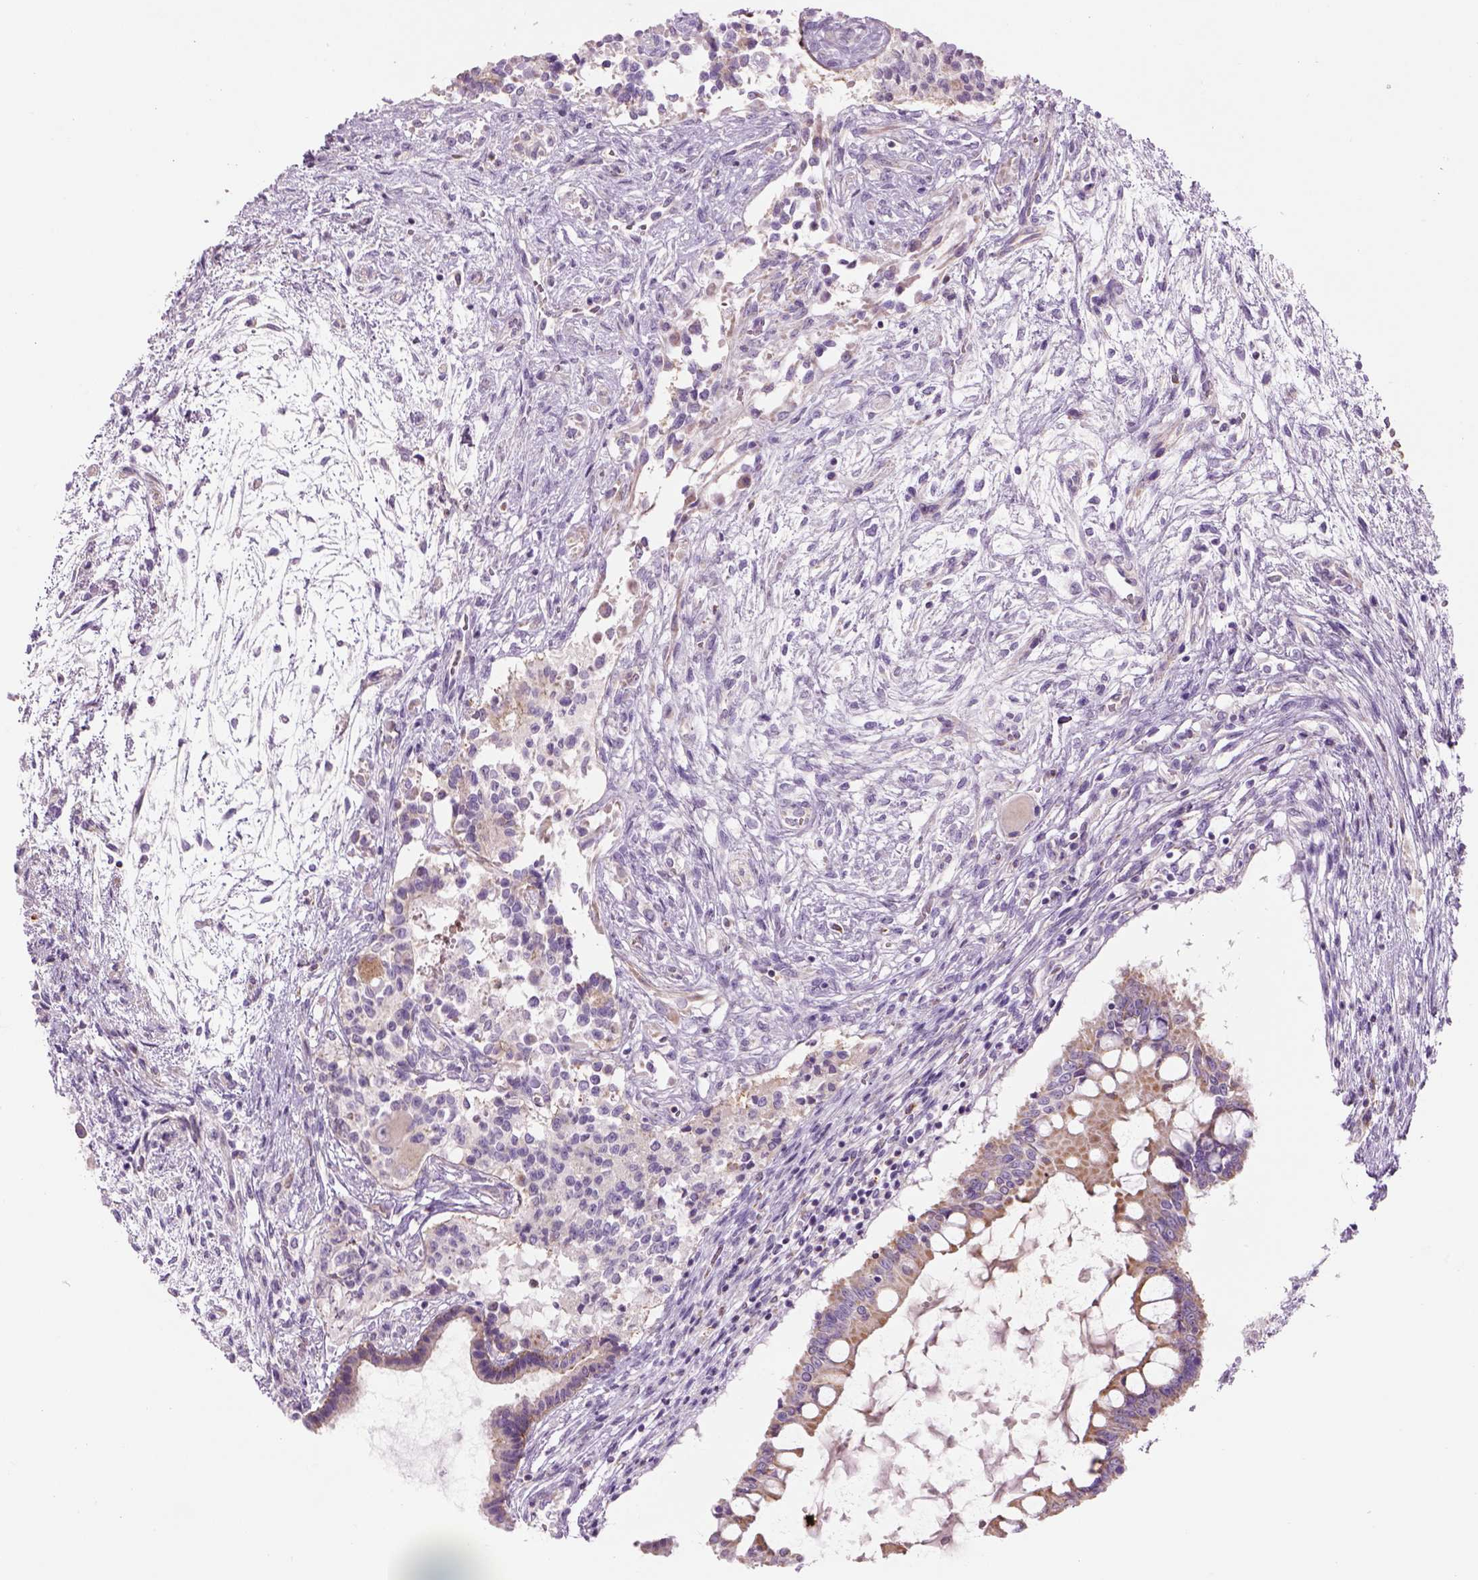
{"staining": {"intensity": "moderate", "quantity": "25%-75%", "location": "cytoplasmic/membranous"}, "tissue": "testis cancer", "cell_type": "Tumor cells", "image_type": "cancer", "snomed": [{"axis": "morphology", "description": "Carcinoma, Embryonal, NOS"}, {"axis": "topography", "description": "Testis"}], "caption": "Moderate cytoplasmic/membranous positivity for a protein is identified in approximately 25%-75% of tumor cells of testis cancer using immunohistochemistry.", "gene": "IFT52", "patient": {"sex": "male", "age": 37}}